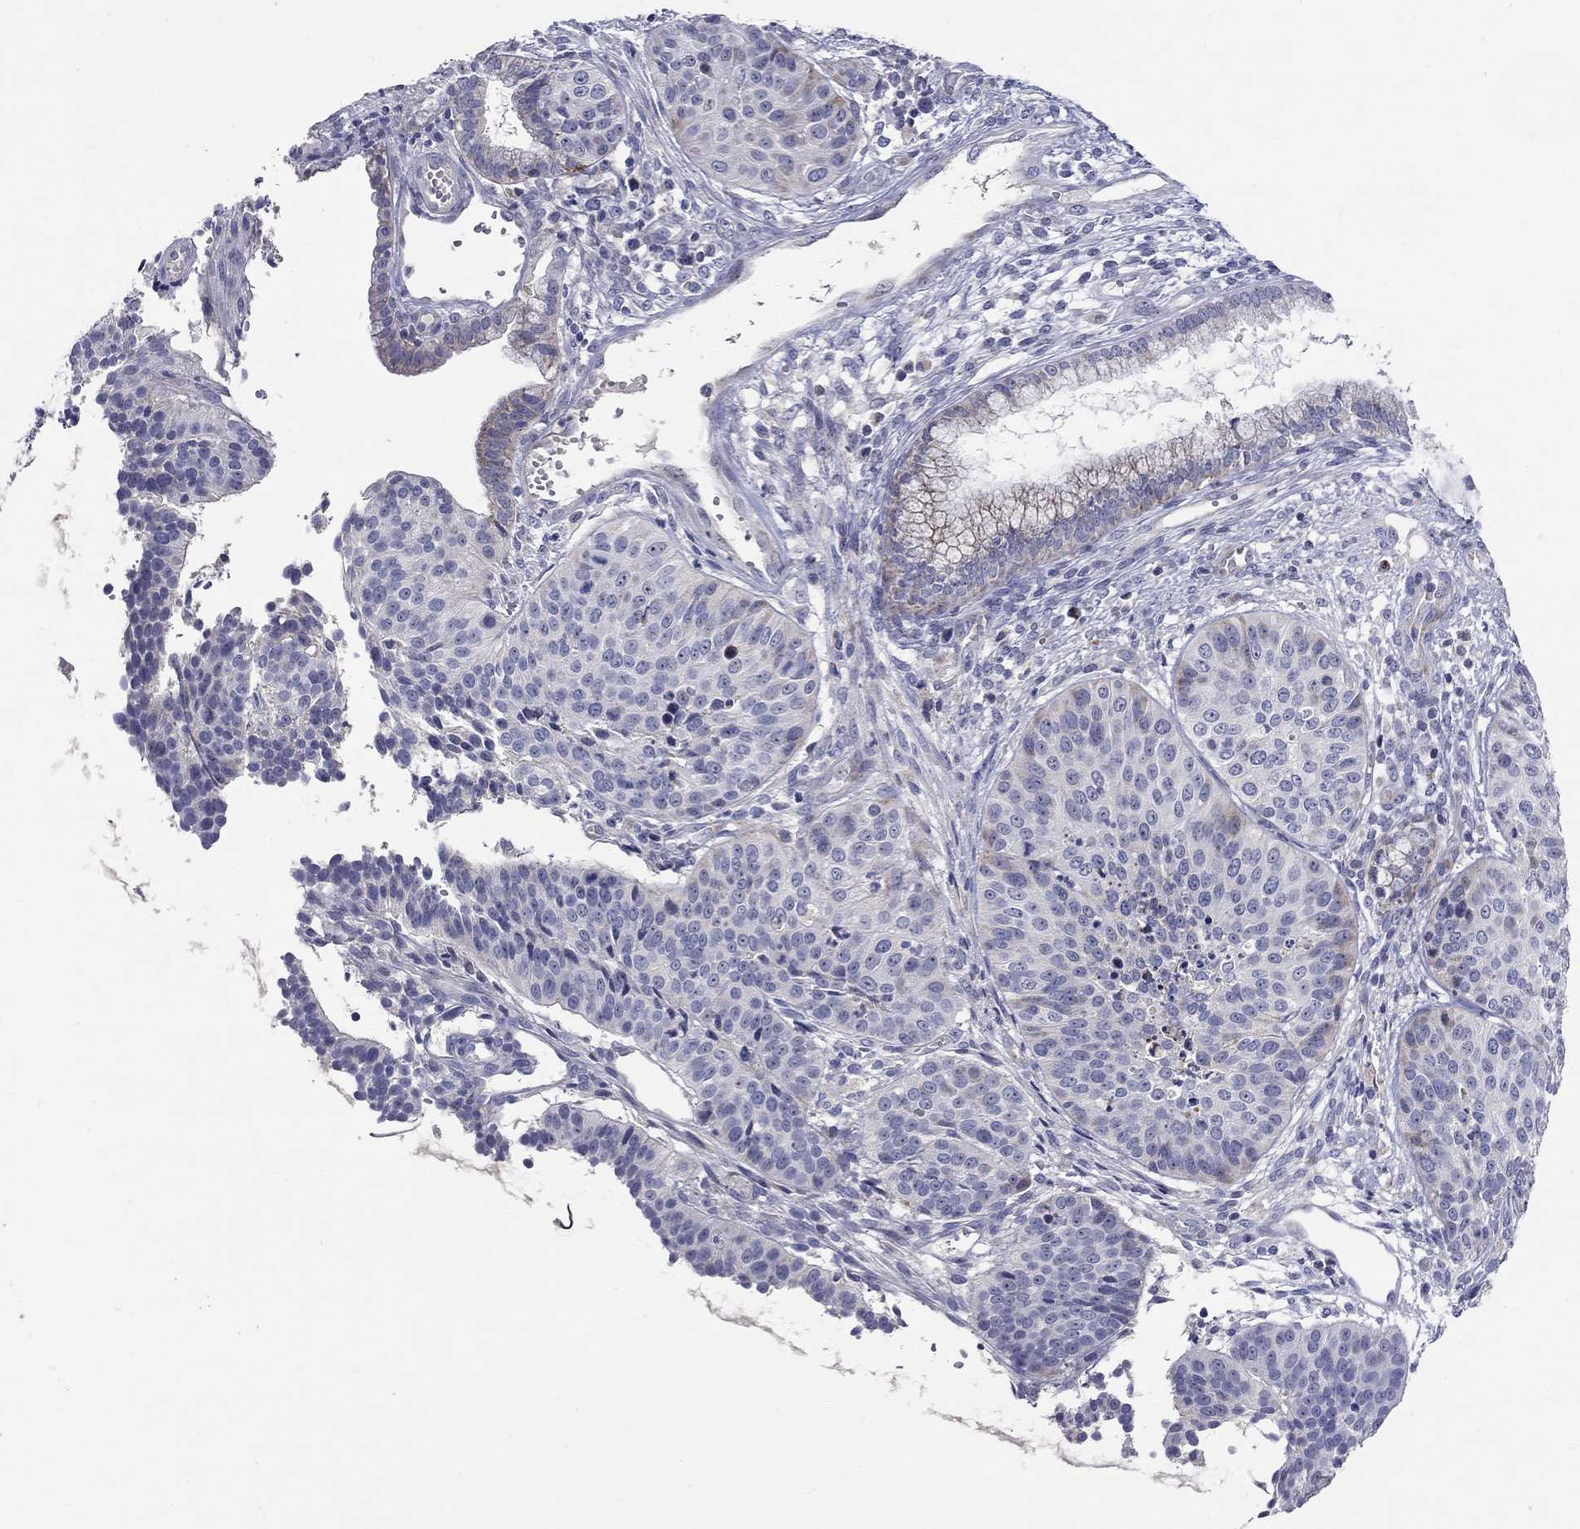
{"staining": {"intensity": "negative", "quantity": "none", "location": "none"}, "tissue": "cervical cancer", "cell_type": "Tumor cells", "image_type": "cancer", "snomed": [{"axis": "morphology", "description": "Normal tissue, NOS"}, {"axis": "morphology", "description": "Squamous cell carcinoma, NOS"}, {"axis": "topography", "description": "Cervix"}], "caption": "An image of cervical squamous cell carcinoma stained for a protein demonstrates no brown staining in tumor cells. (DAB (3,3'-diaminobenzidine) IHC, high magnification).", "gene": "HMX2", "patient": {"sex": "female", "age": 39}}